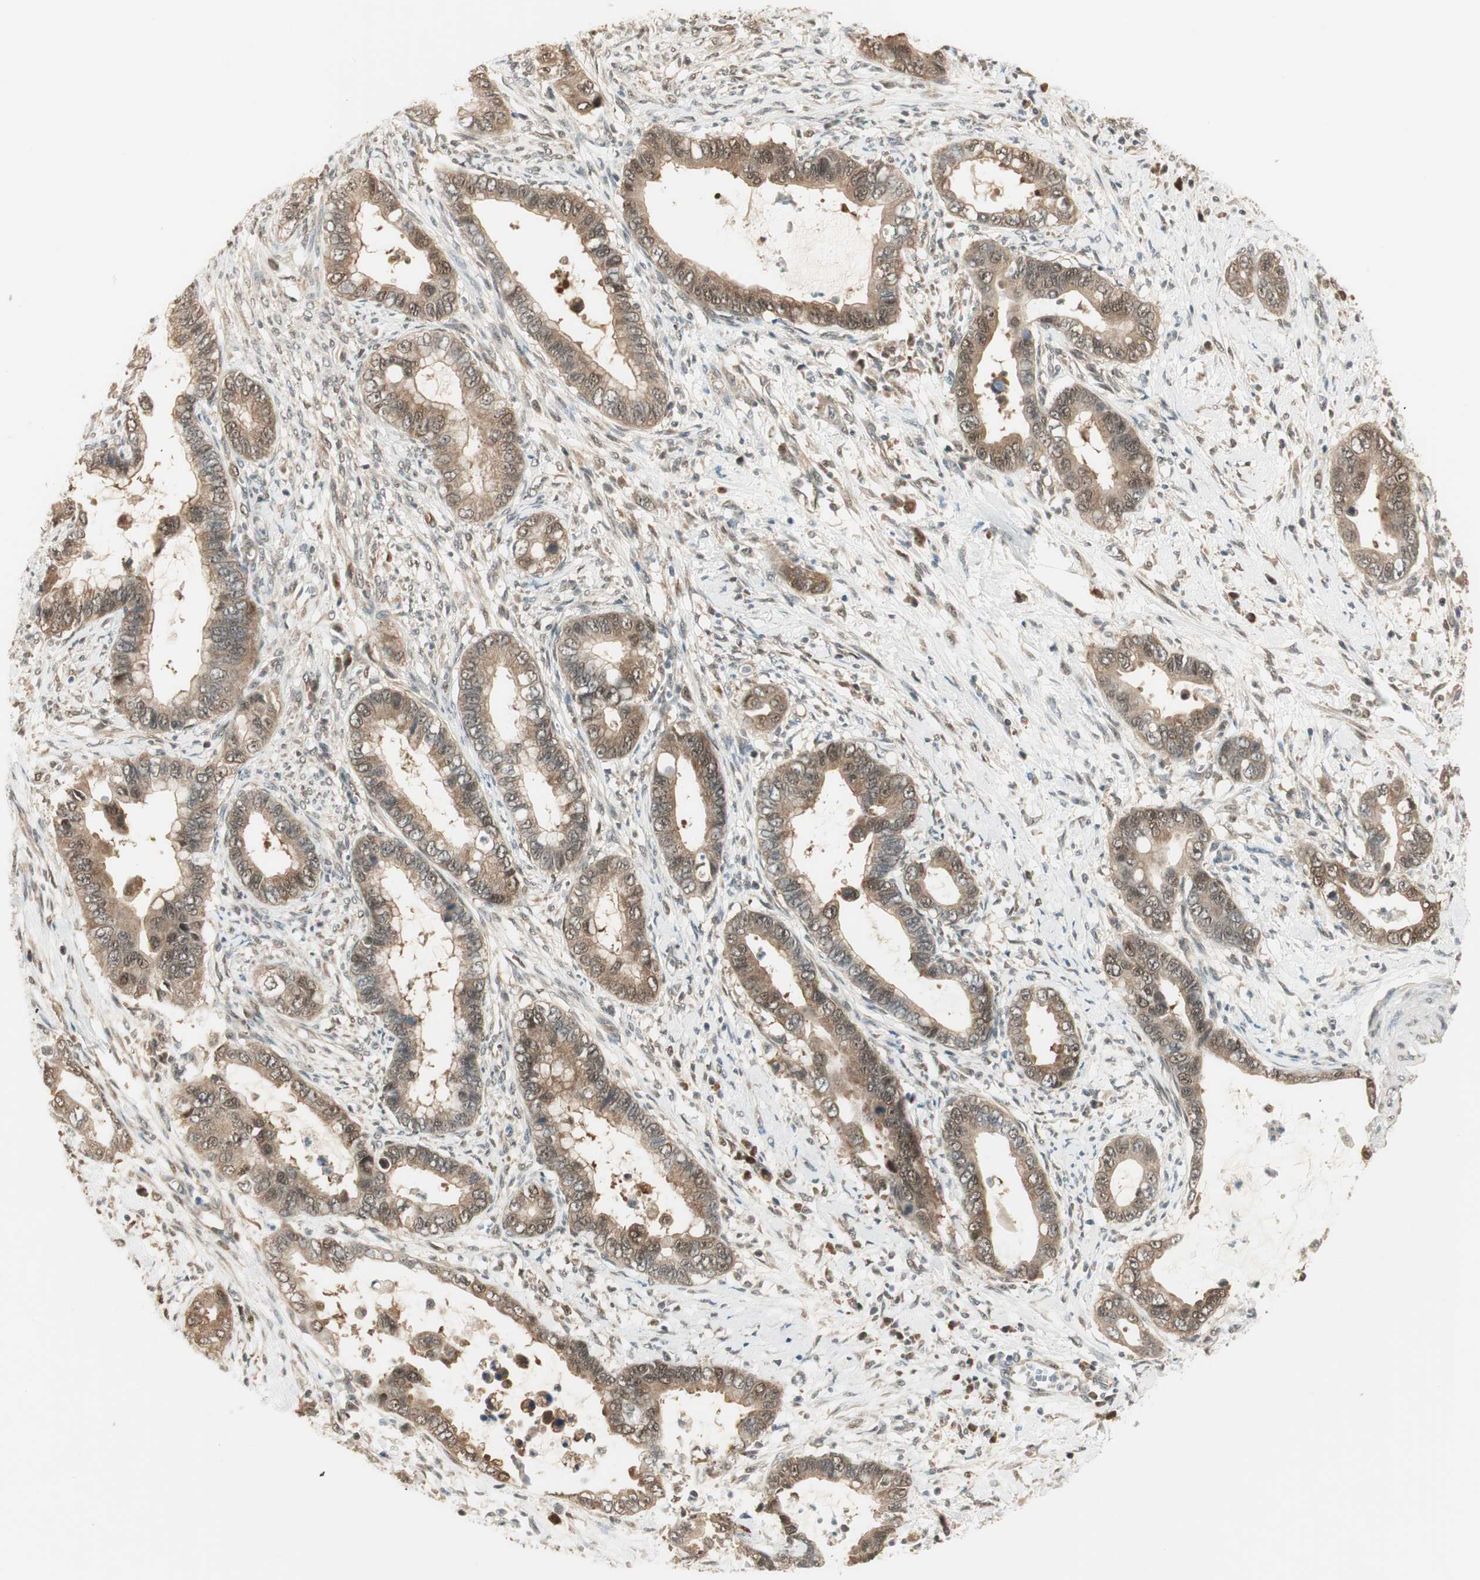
{"staining": {"intensity": "weak", "quantity": ">75%", "location": "cytoplasmic/membranous"}, "tissue": "cervical cancer", "cell_type": "Tumor cells", "image_type": "cancer", "snomed": [{"axis": "morphology", "description": "Adenocarcinoma, NOS"}, {"axis": "topography", "description": "Cervix"}], "caption": "Weak cytoplasmic/membranous protein positivity is identified in approximately >75% of tumor cells in cervical adenocarcinoma.", "gene": "IPO5", "patient": {"sex": "female", "age": 44}}